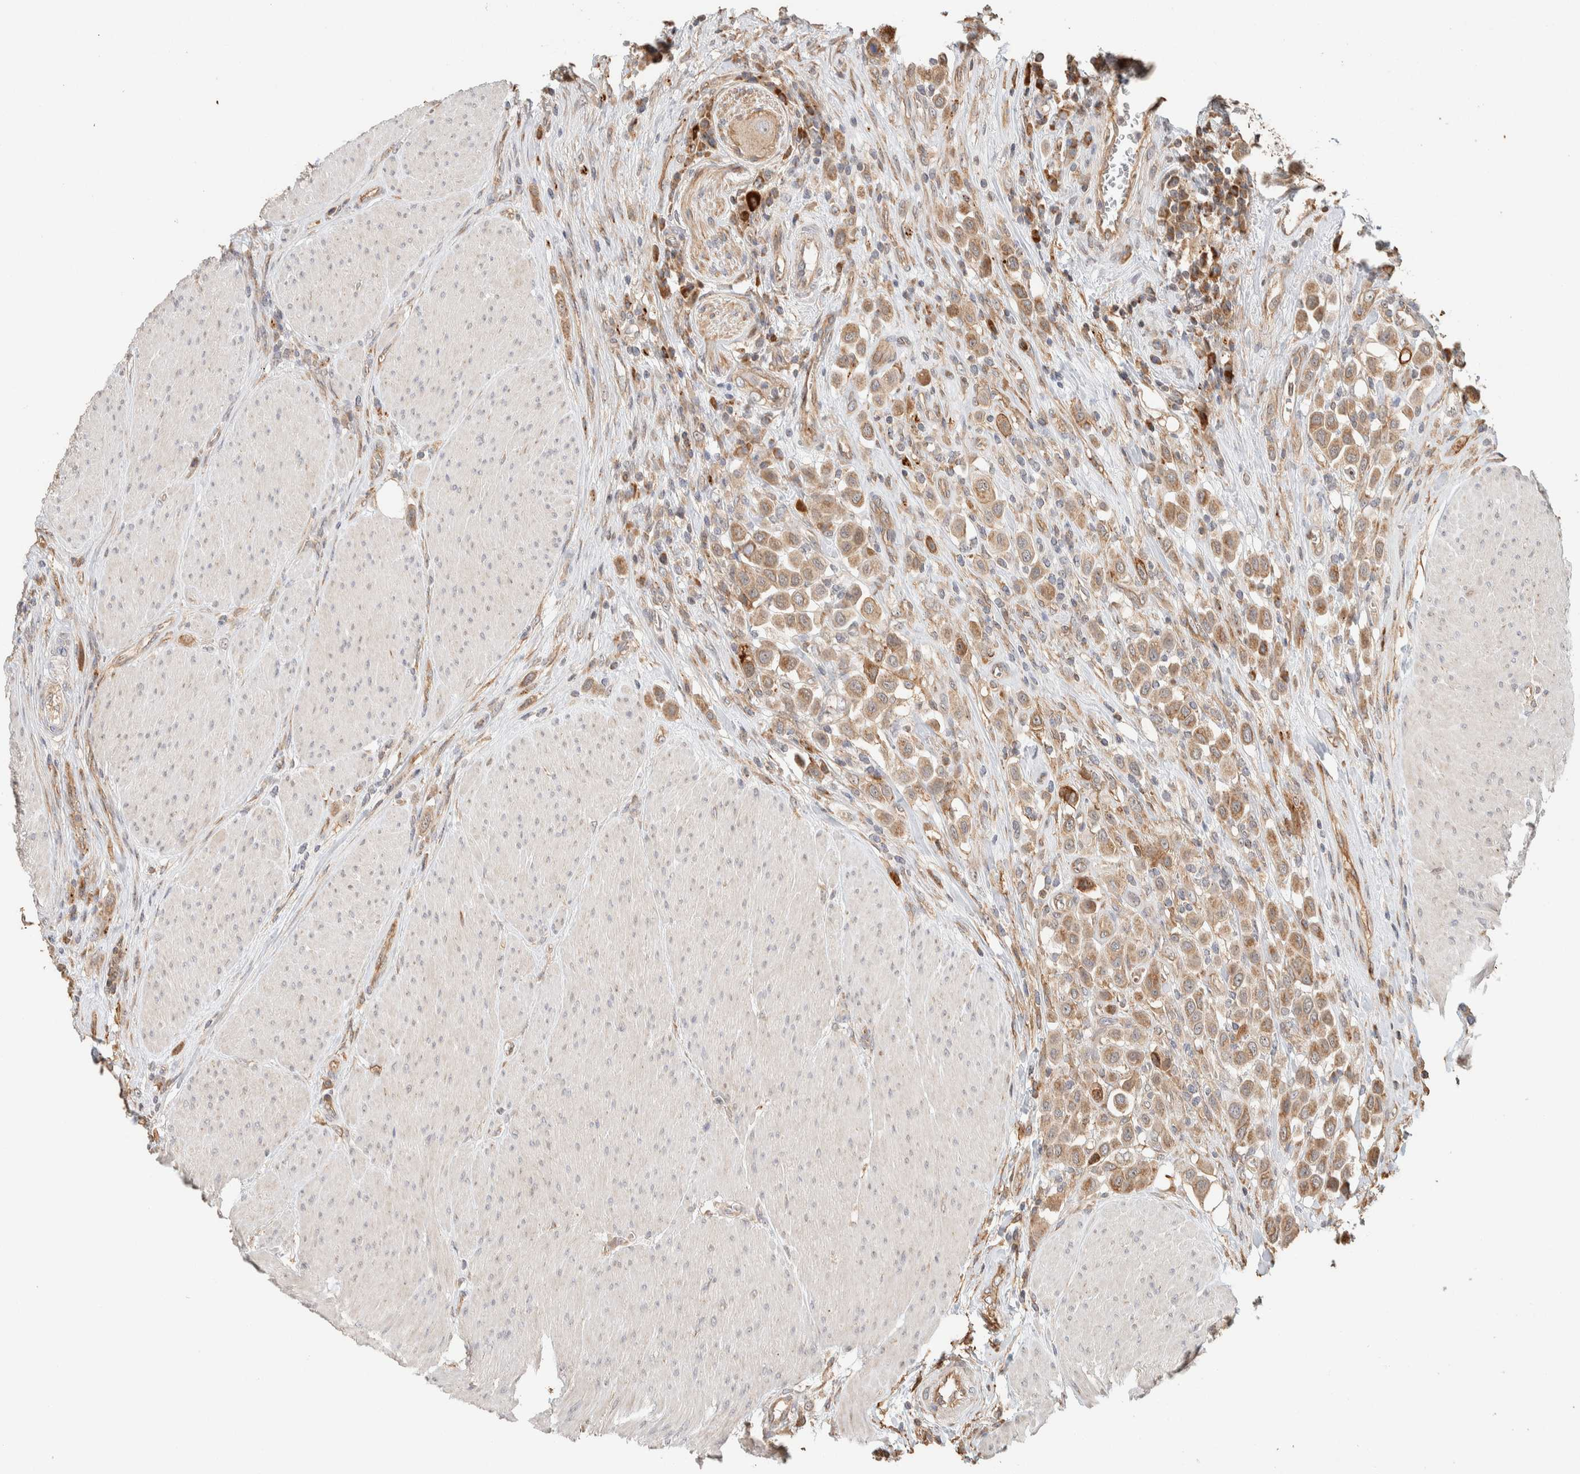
{"staining": {"intensity": "weak", "quantity": ">75%", "location": "cytoplasmic/membranous"}, "tissue": "urothelial cancer", "cell_type": "Tumor cells", "image_type": "cancer", "snomed": [{"axis": "morphology", "description": "Urothelial carcinoma, High grade"}, {"axis": "topography", "description": "Urinary bladder"}], "caption": "This image displays IHC staining of urothelial cancer, with low weak cytoplasmic/membranous staining in about >75% of tumor cells.", "gene": "KIF9", "patient": {"sex": "male", "age": 50}}